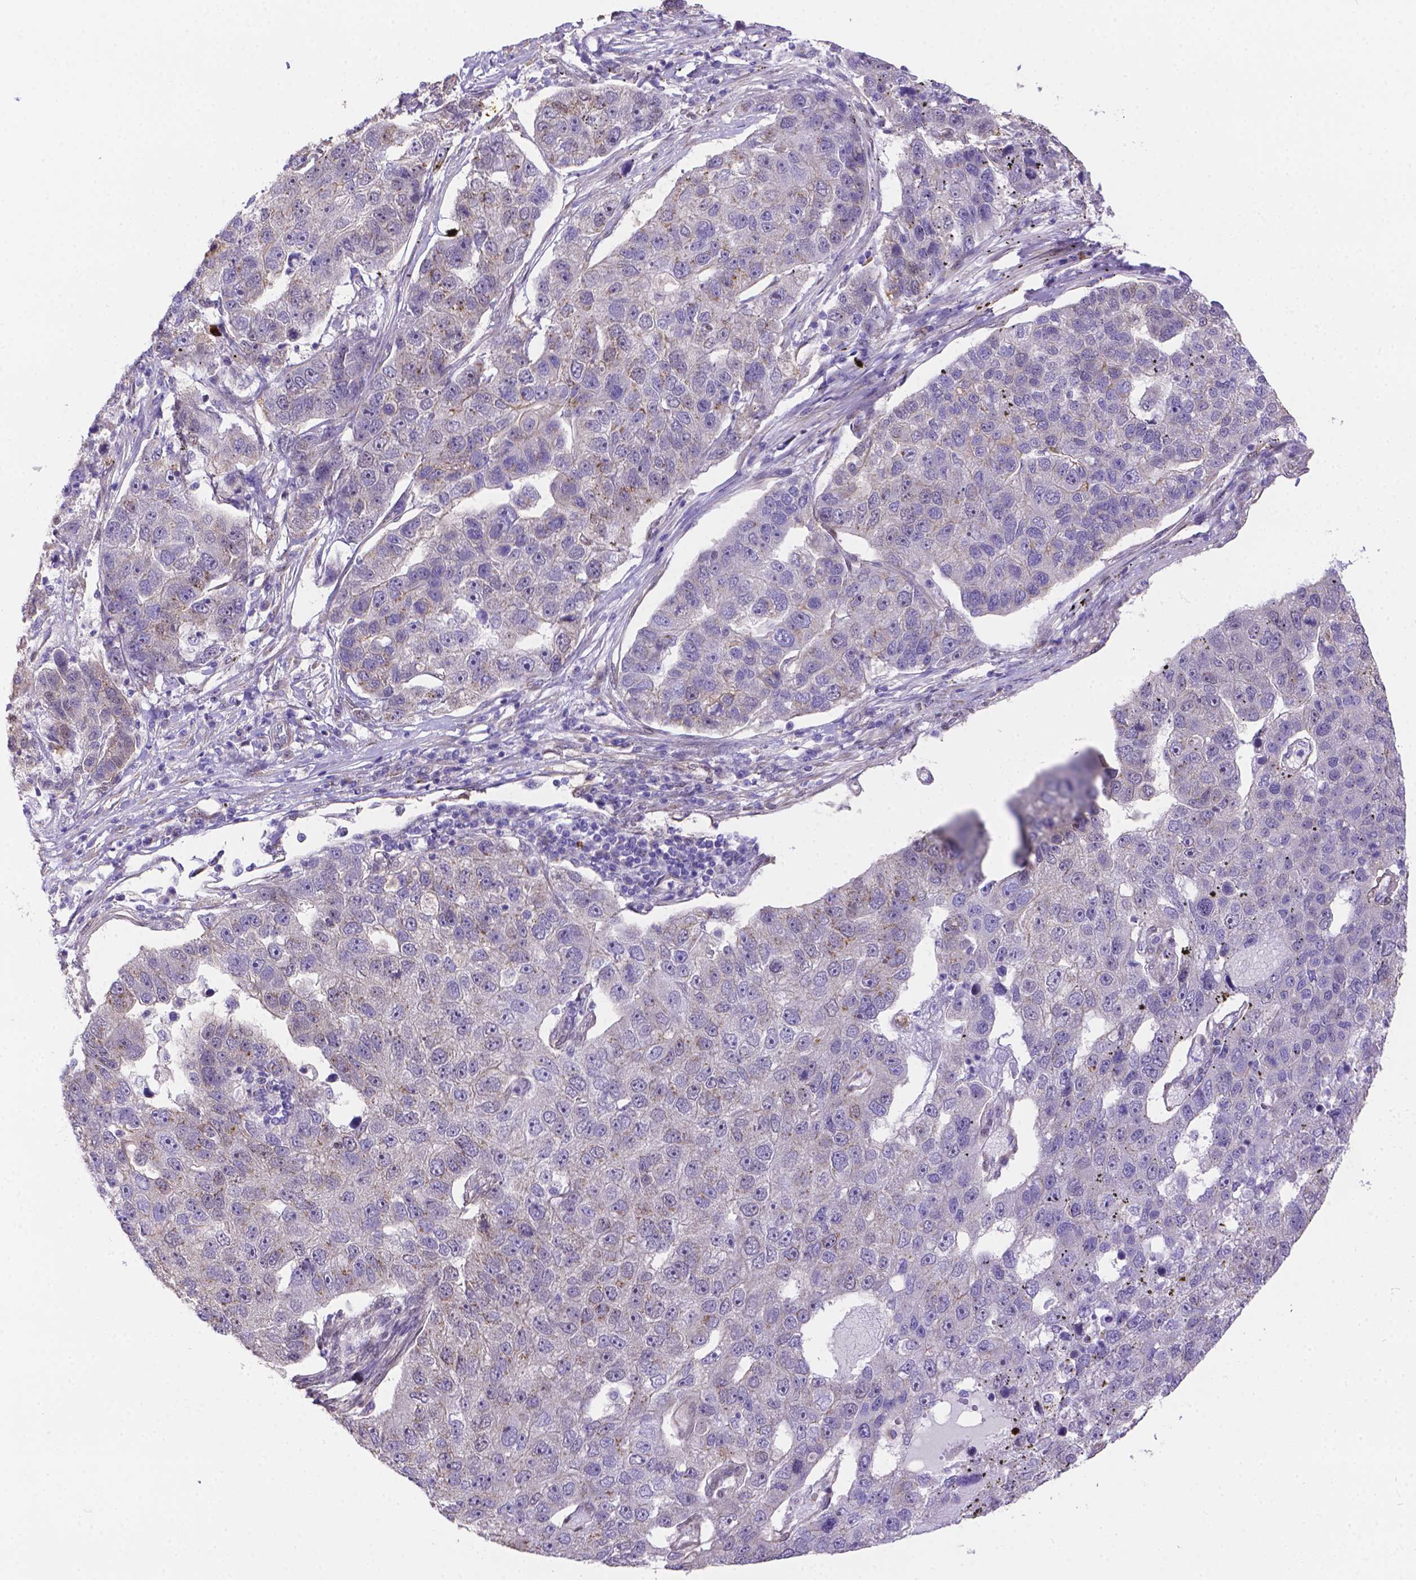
{"staining": {"intensity": "weak", "quantity": "<25%", "location": "cytoplasmic/membranous"}, "tissue": "pancreatic cancer", "cell_type": "Tumor cells", "image_type": "cancer", "snomed": [{"axis": "morphology", "description": "Adenocarcinoma, NOS"}, {"axis": "topography", "description": "Pancreas"}], "caption": "This micrograph is of pancreatic cancer stained with immunohistochemistry (IHC) to label a protein in brown with the nuclei are counter-stained blue. There is no expression in tumor cells.", "gene": "YAP1", "patient": {"sex": "female", "age": 61}}